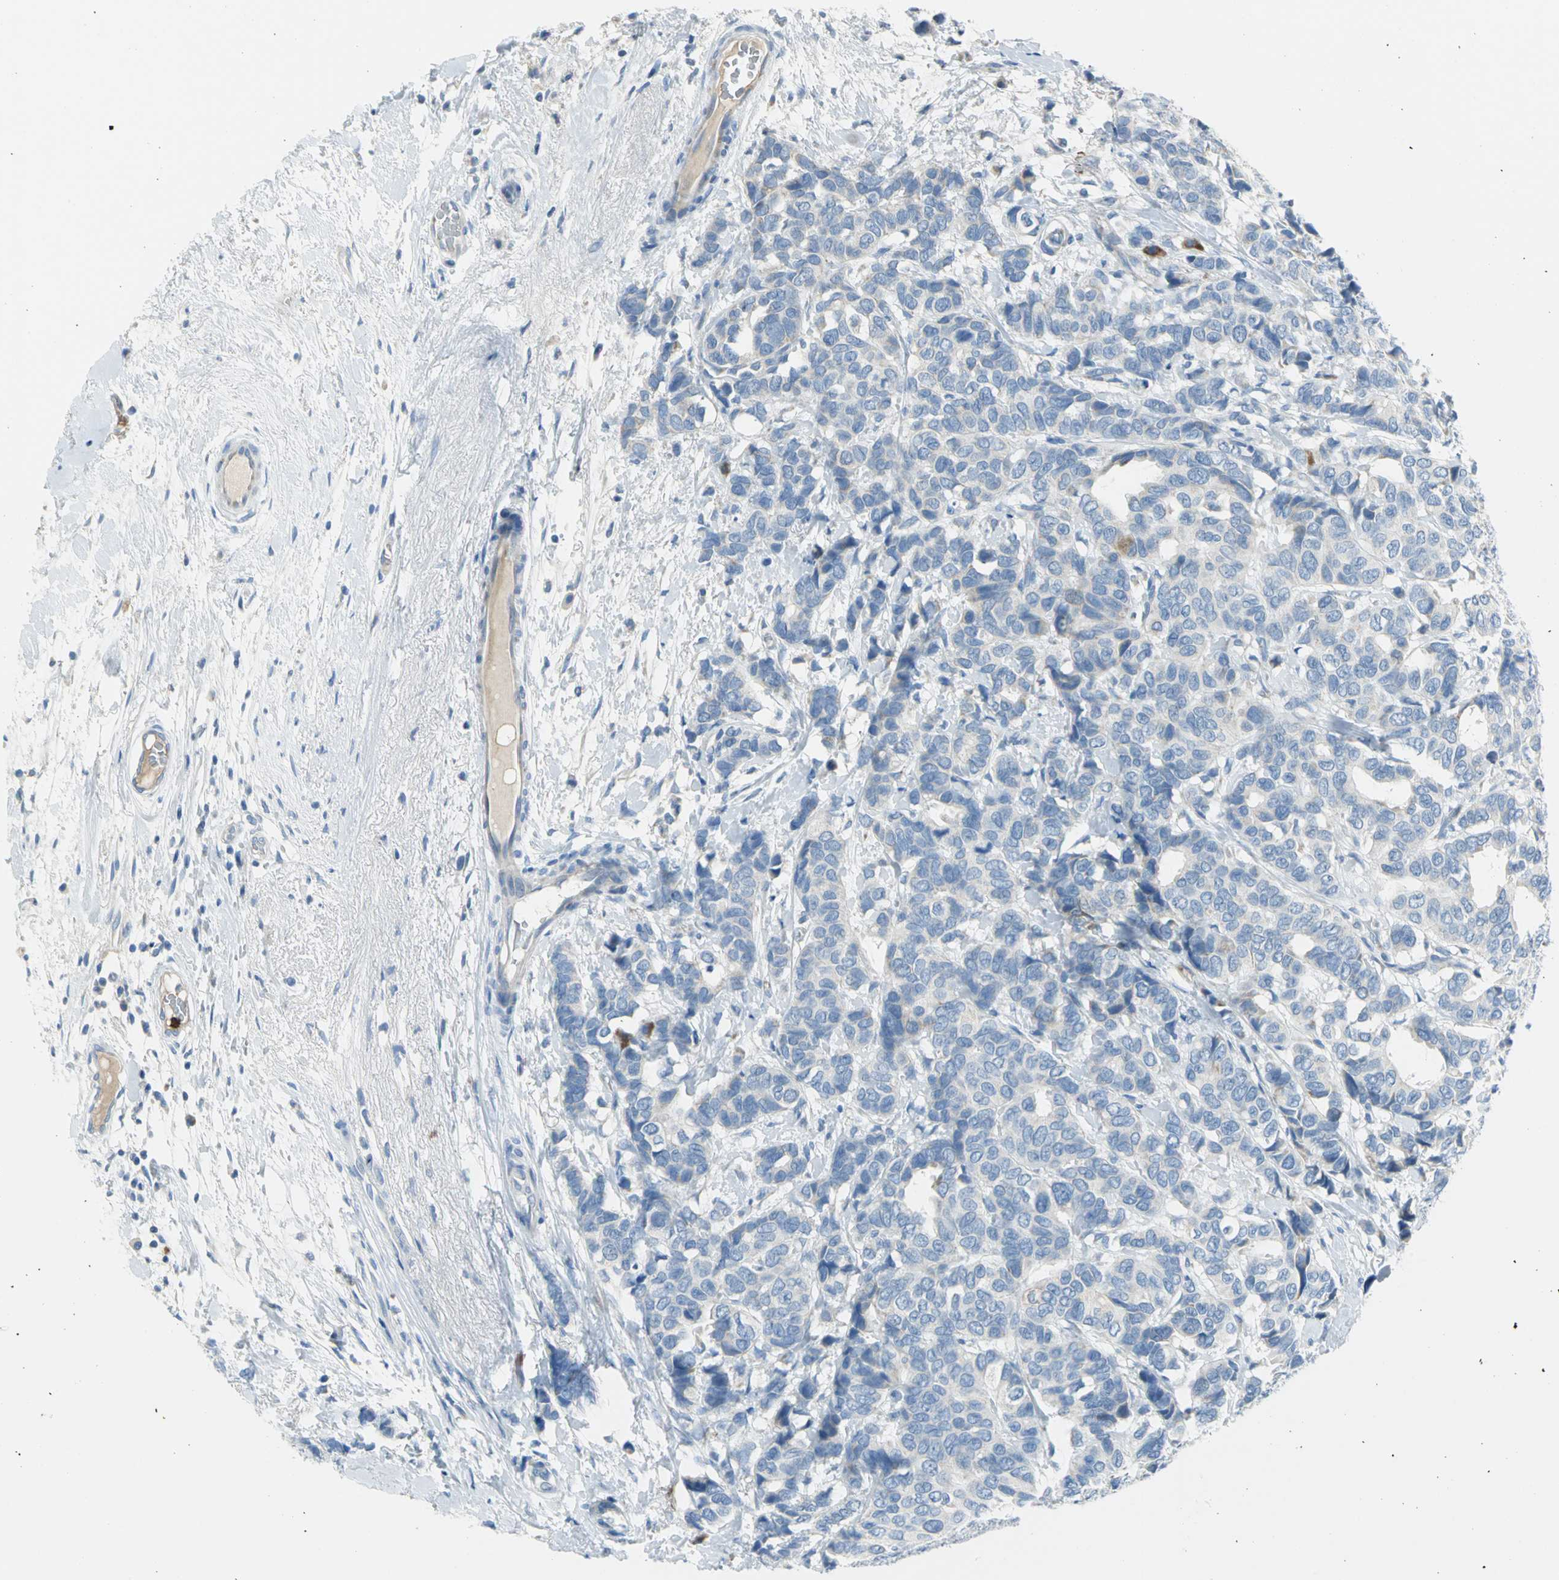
{"staining": {"intensity": "negative", "quantity": "none", "location": "none"}, "tissue": "breast cancer", "cell_type": "Tumor cells", "image_type": "cancer", "snomed": [{"axis": "morphology", "description": "Duct carcinoma"}, {"axis": "topography", "description": "Breast"}], "caption": "Immunohistochemistry (IHC) histopathology image of neoplastic tissue: breast cancer (intraductal carcinoma) stained with DAB demonstrates no significant protein expression in tumor cells. (Brightfield microscopy of DAB IHC at high magnification).", "gene": "ALOX15", "patient": {"sex": "female", "age": 87}}